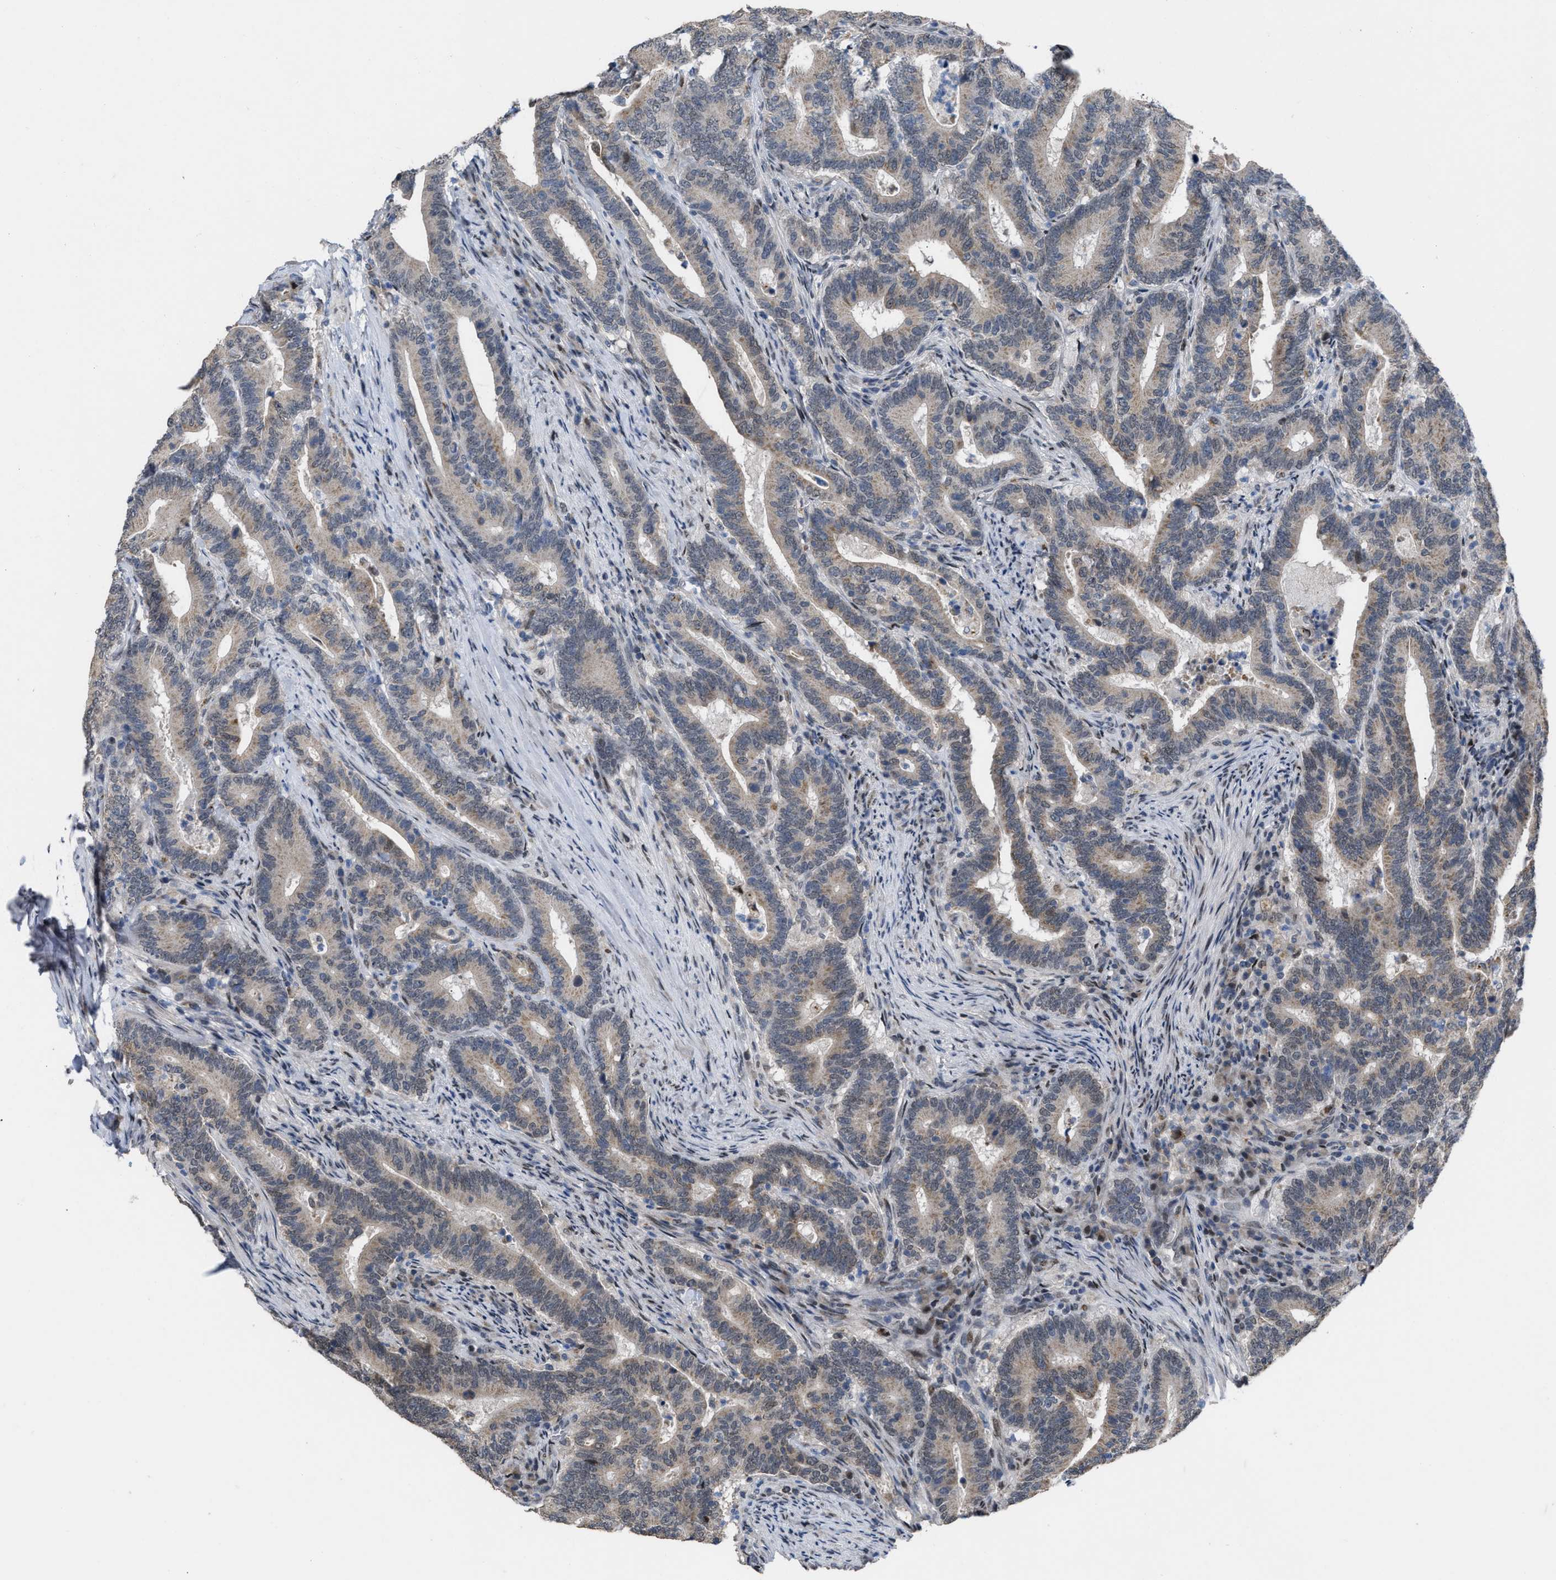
{"staining": {"intensity": "weak", "quantity": "25%-75%", "location": "cytoplasmic/membranous"}, "tissue": "colorectal cancer", "cell_type": "Tumor cells", "image_type": "cancer", "snomed": [{"axis": "morphology", "description": "Adenocarcinoma, NOS"}, {"axis": "topography", "description": "Colon"}], "caption": "Immunohistochemical staining of colorectal cancer (adenocarcinoma) exhibits low levels of weak cytoplasmic/membranous protein staining in about 25%-75% of tumor cells. The staining was performed using DAB to visualize the protein expression in brown, while the nuclei were stained in blue with hematoxylin (Magnification: 20x).", "gene": "SETDB1", "patient": {"sex": "female", "age": 66}}